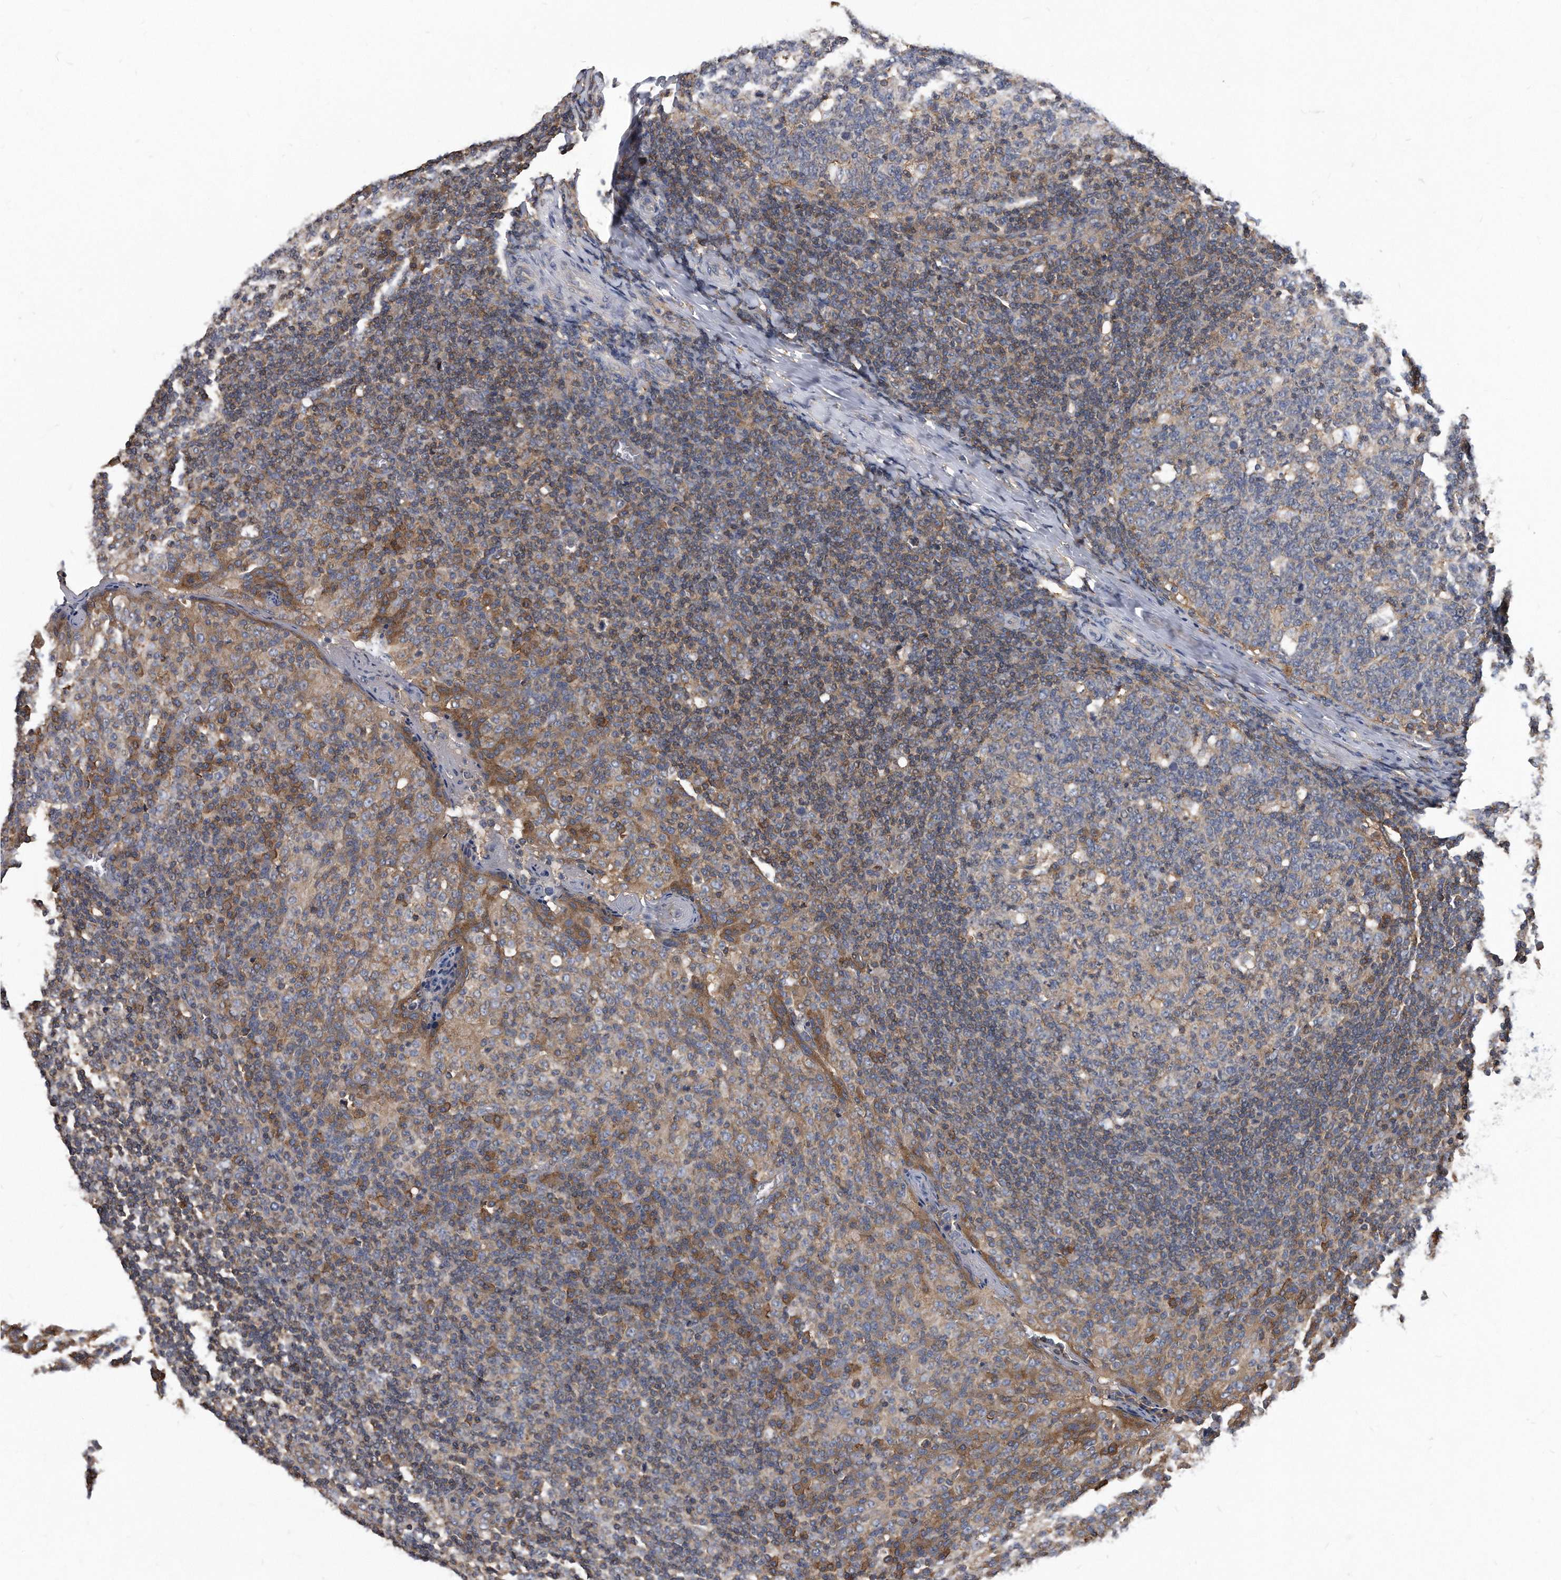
{"staining": {"intensity": "weak", "quantity": "25%-75%", "location": "cytoplasmic/membranous"}, "tissue": "tonsil", "cell_type": "Germinal center cells", "image_type": "normal", "snomed": [{"axis": "morphology", "description": "Normal tissue, NOS"}, {"axis": "topography", "description": "Tonsil"}], "caption": "Immunohistochemical staining of unremarkable human tonsil demonstrates weak cytoplasmic/membranous protein expression in about 25%-75% of germinal center cells. (IHC, brightfield microscopy, high magnification).", "gene": "ATG5", "patient": {"sex": "female", "age": 19}}